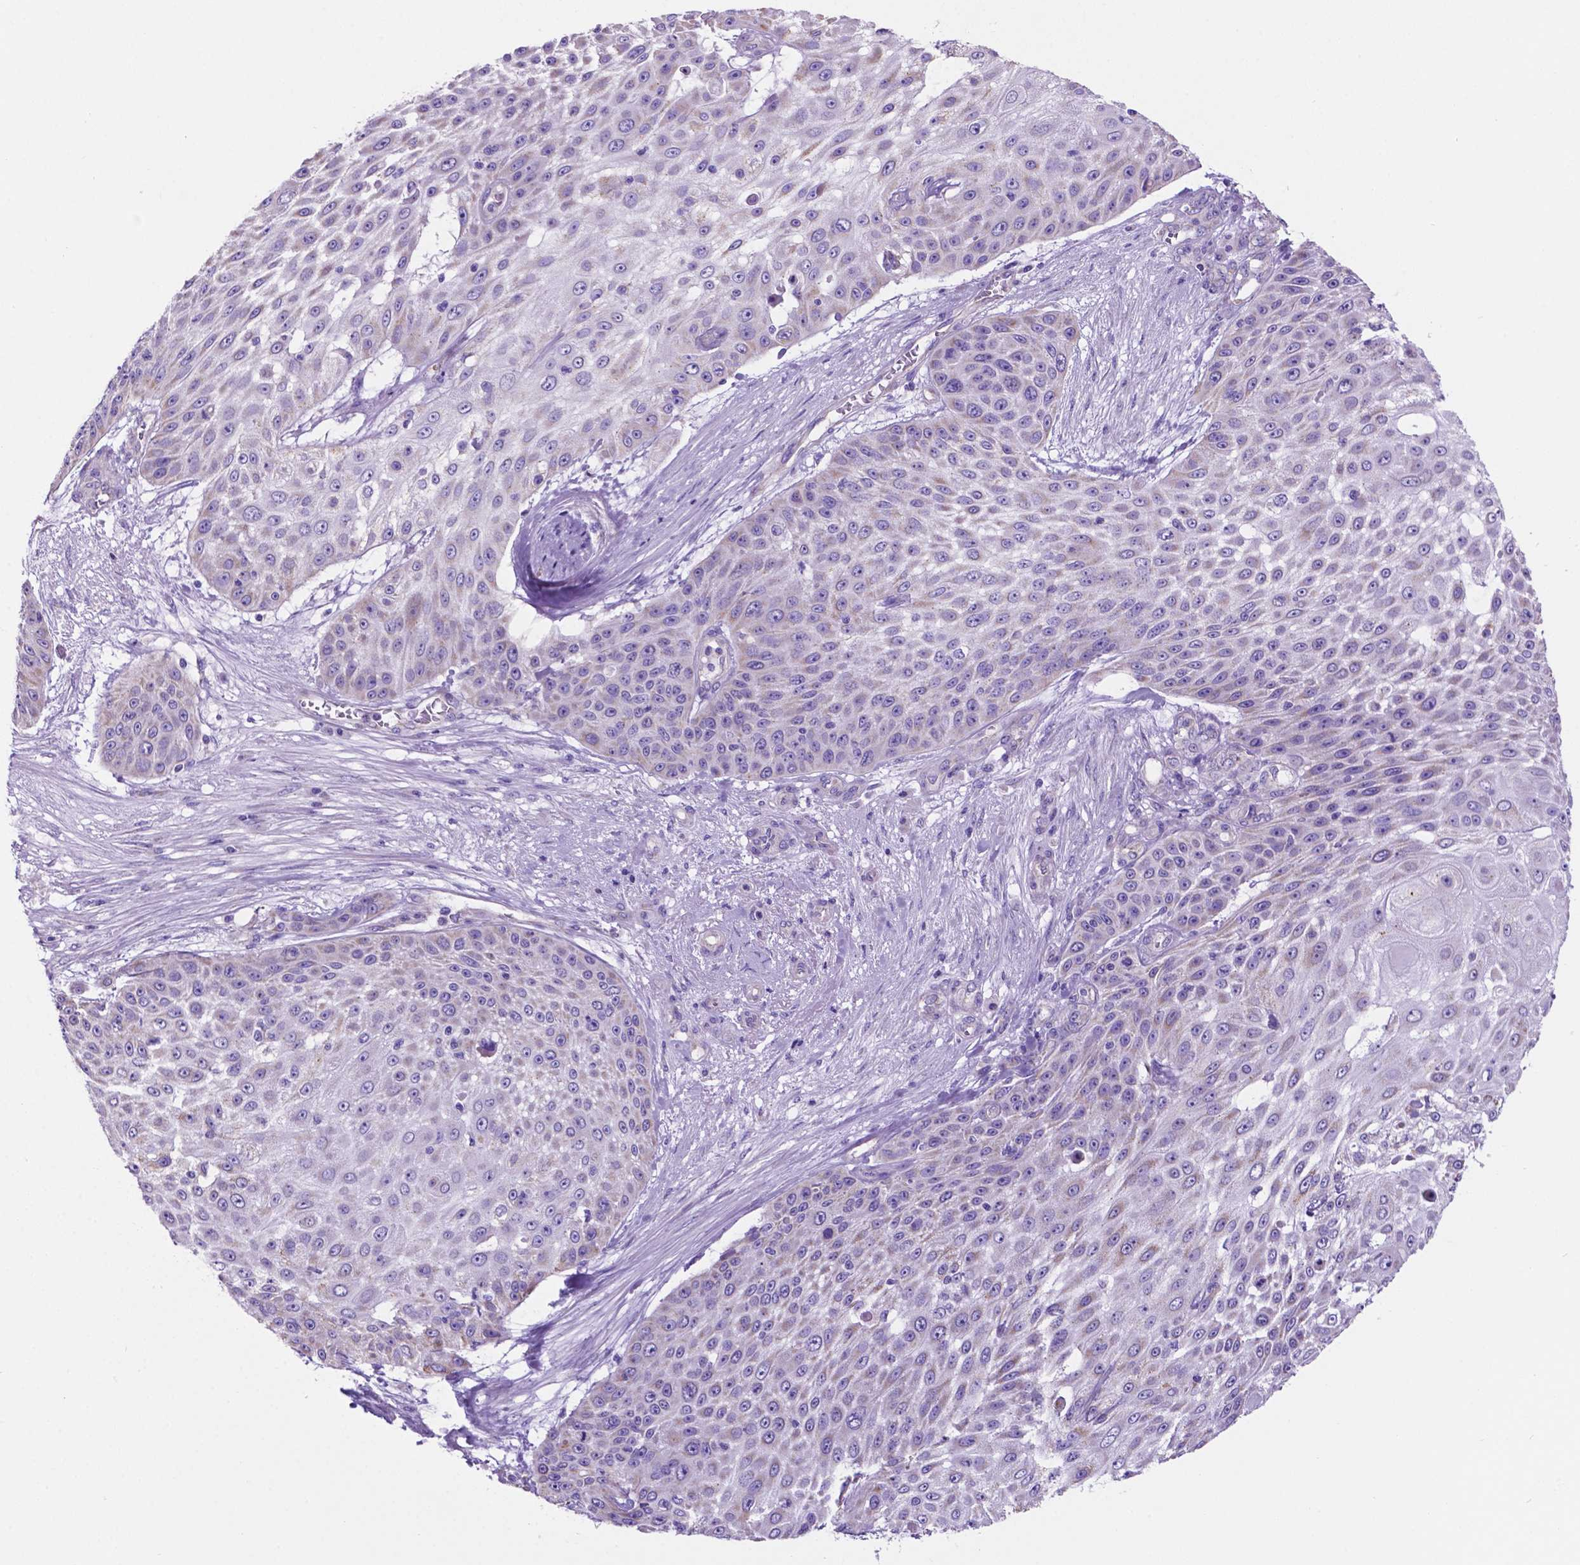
{"staining": {"intensity": "negative", "quantity": "none", "location": "none"}, "tissue": "skin cancer", "cell_type": "Tumor cells", "image_type": "cancer", "snomed": [{"axis": "morphology", "description": "Squamous cell carcinoma, NOS"}, {"axis": "topography", "description": "Skin"}], "caption": "Protein analysis of skin squamous cell carcinoma demonstrates no significant expression in tumor cells.", "gene": "TMEM121B", "patient": {"sex": "female", "age": 86}}